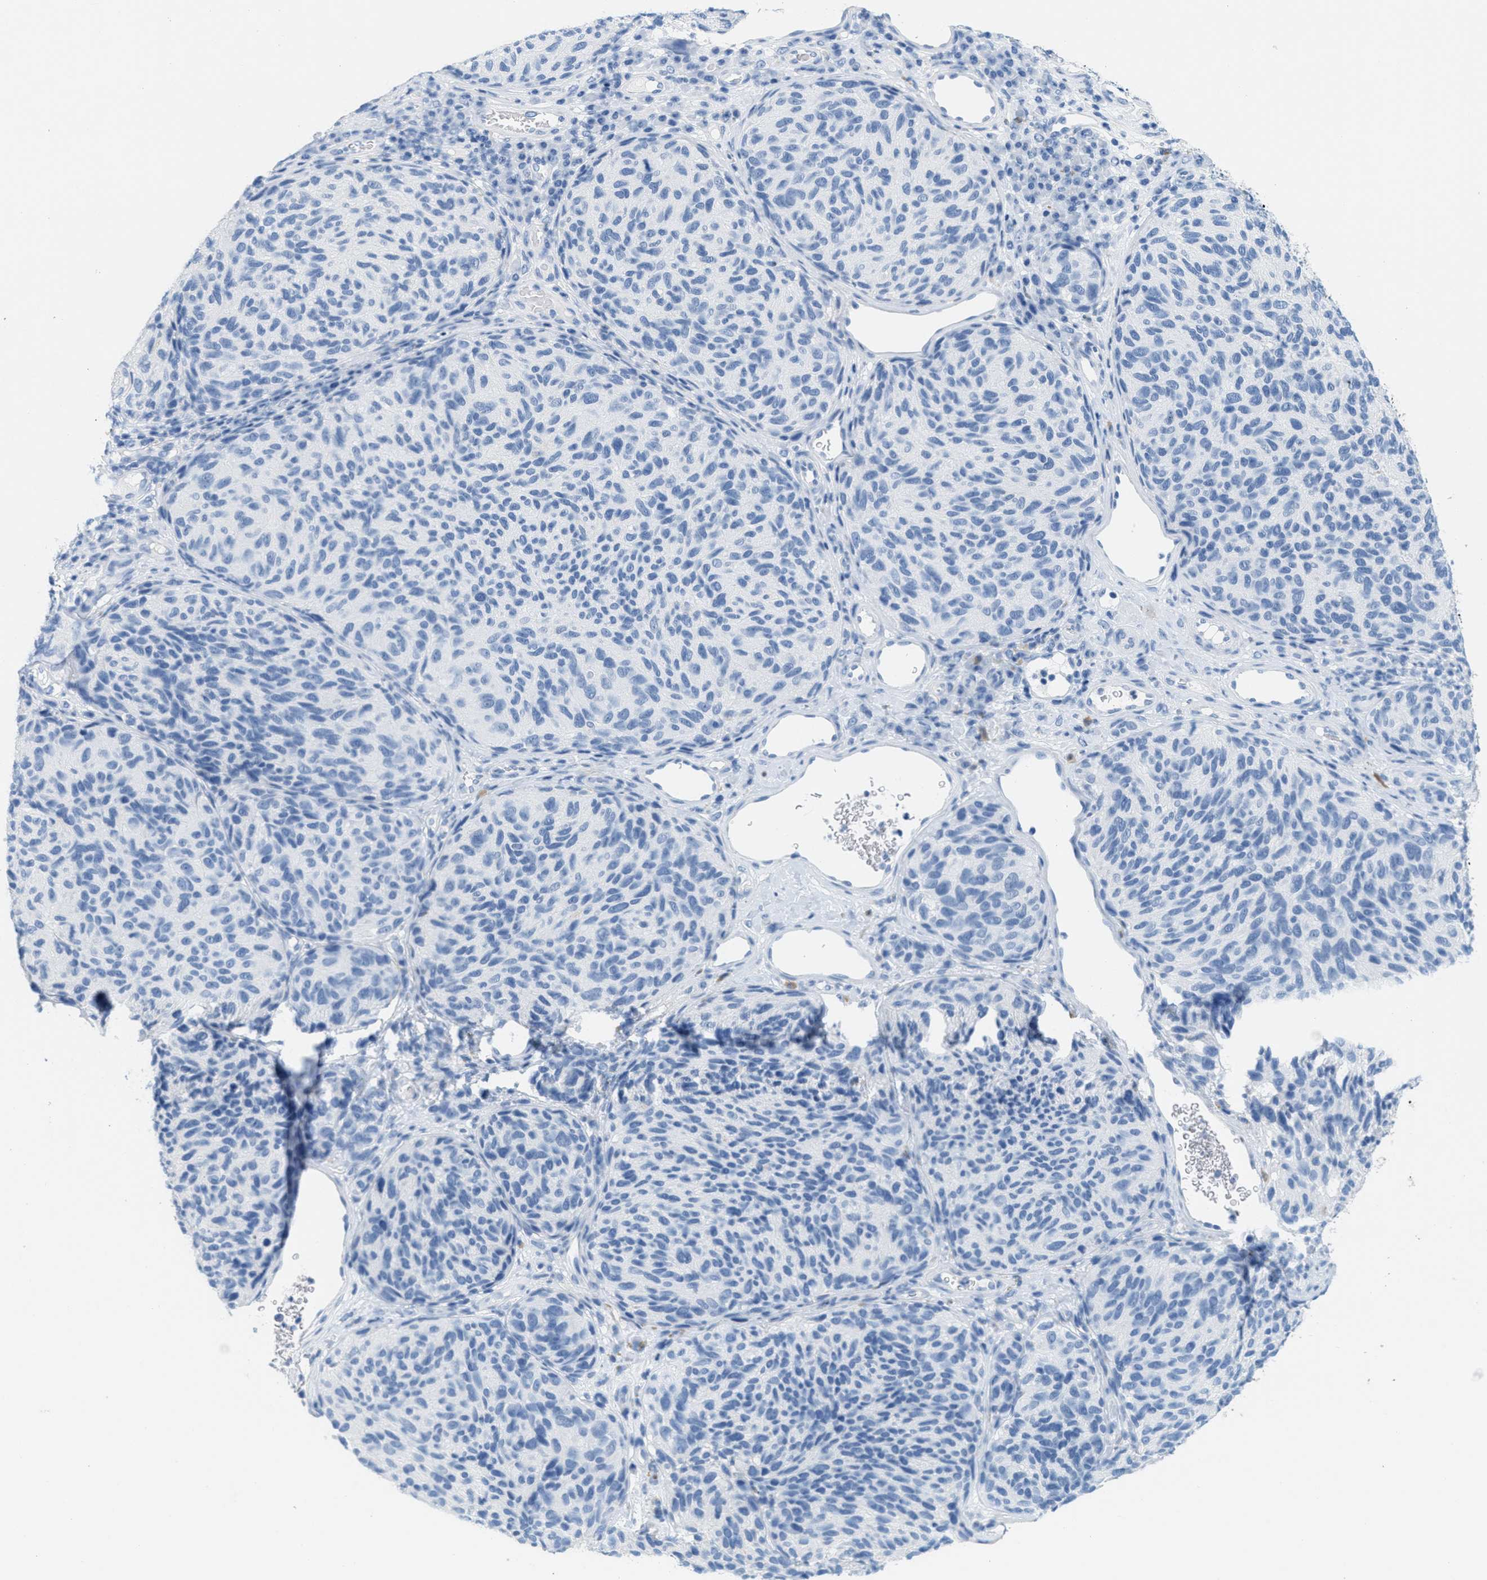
{"staining": {"intensity": "negative", "quantity": "none", "location": "none"}, "tissue": "melanoma", "cell_type": "Tumor cells", "image_type": "cancer", "snomed": [{"axis": "morphology", "description": "Malignant melanoma, NOS"}, {"axis": "topography", "description": "Skin"}], "caption": "Immunohistochemistry (IHC) photomicrograph of neoplastic tissue: human melanoma stained with DAB reveals no significant protein expression in tumor cells.", "gene": "GPM6A", "patient": {"sex": "female", "age": 73}}